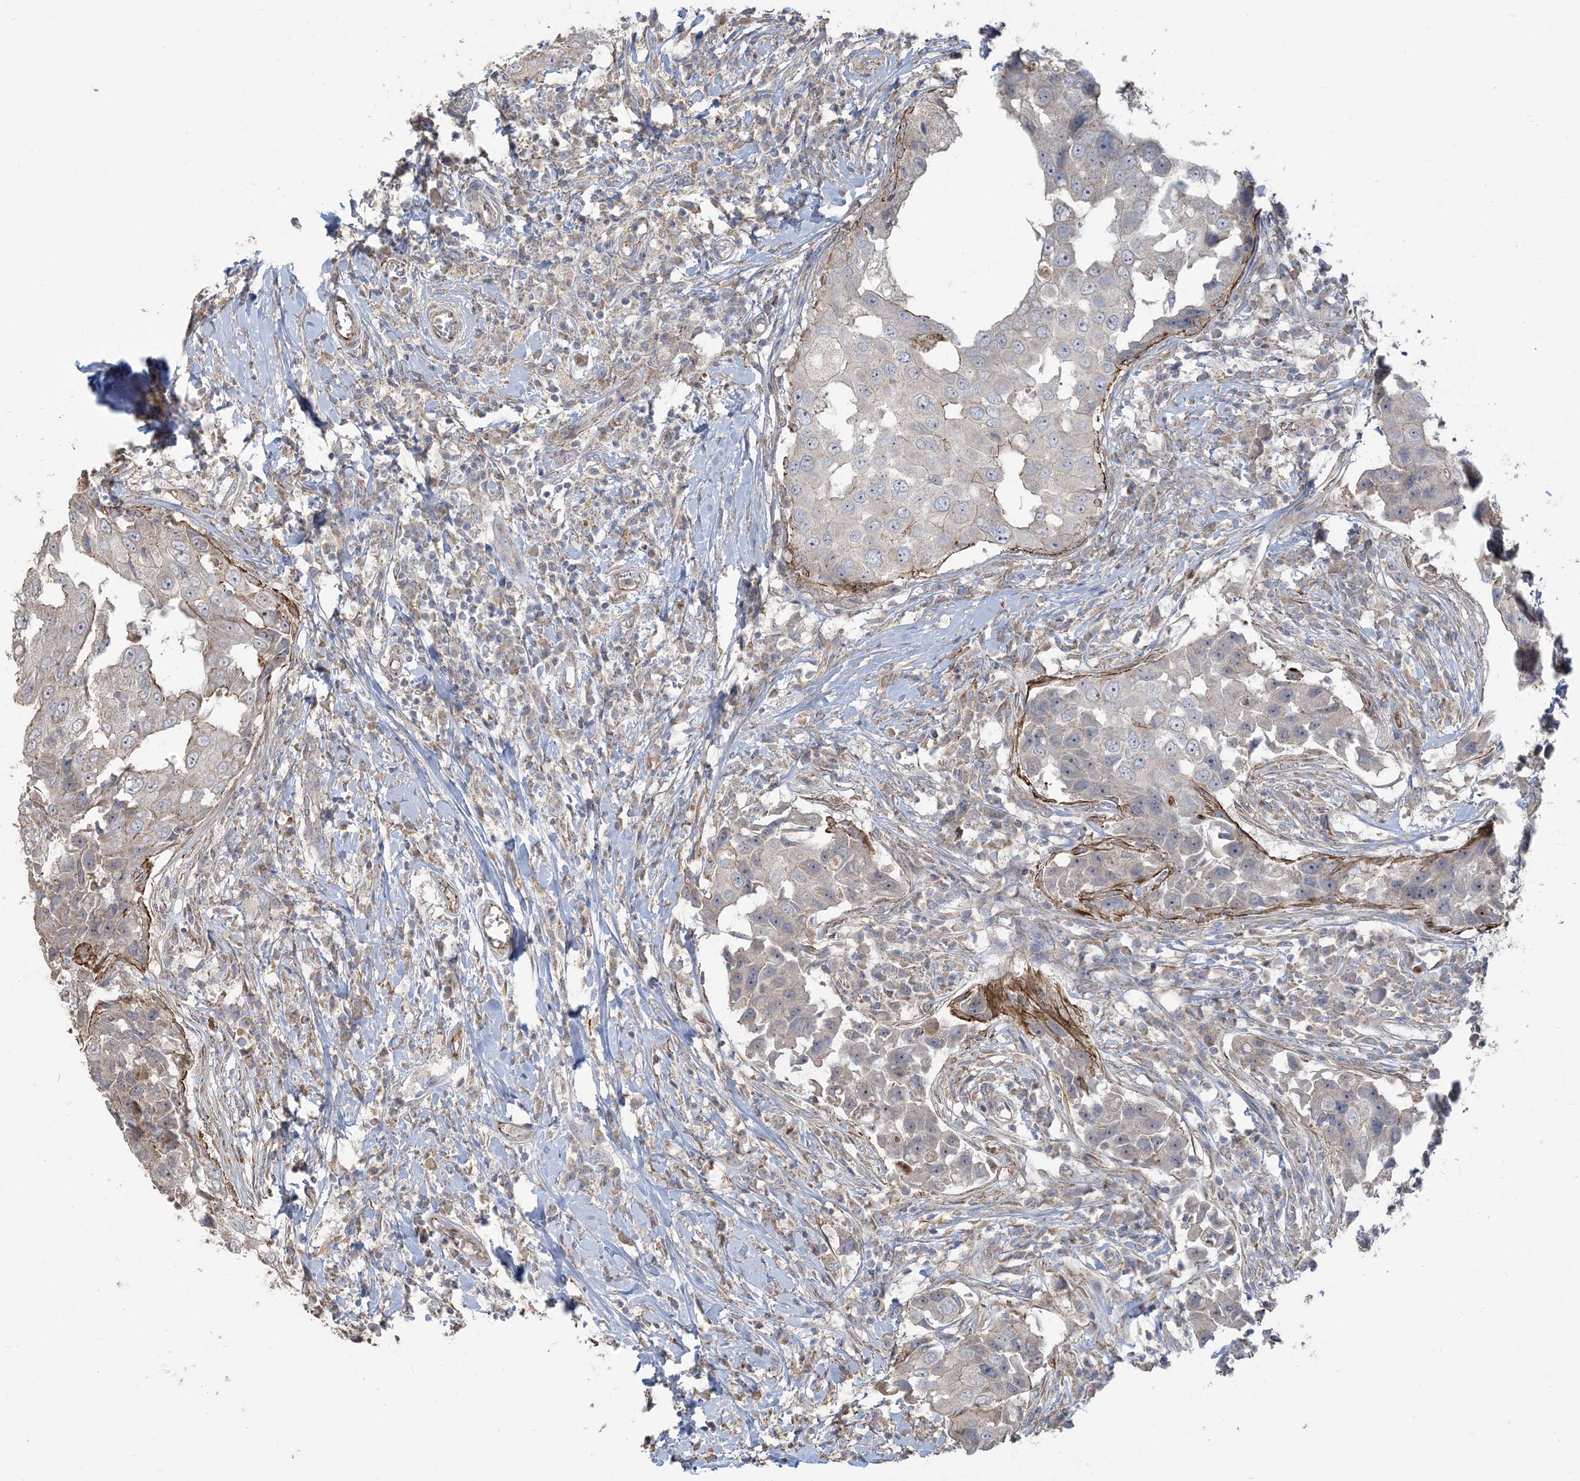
{"staining": {"intensity": "negative", "quantity": "none", "location": "none"}, "tissue": "breast cancer", "cell_type": "Tumor cells", "image_type": "cancer", "snomed": [{"axis": "morphology", "description": "Duct carcinoma"}, {"axis": "topography", "description": "Breast"}], "caption": "An IHC image of invasive ductal carcinoma (breast) is shown. There is no staining in tumor cells of invasive ductal carcinoma (breast).", "gene": "KLHL18", "patient": {"sex": "female", "age": 27}}